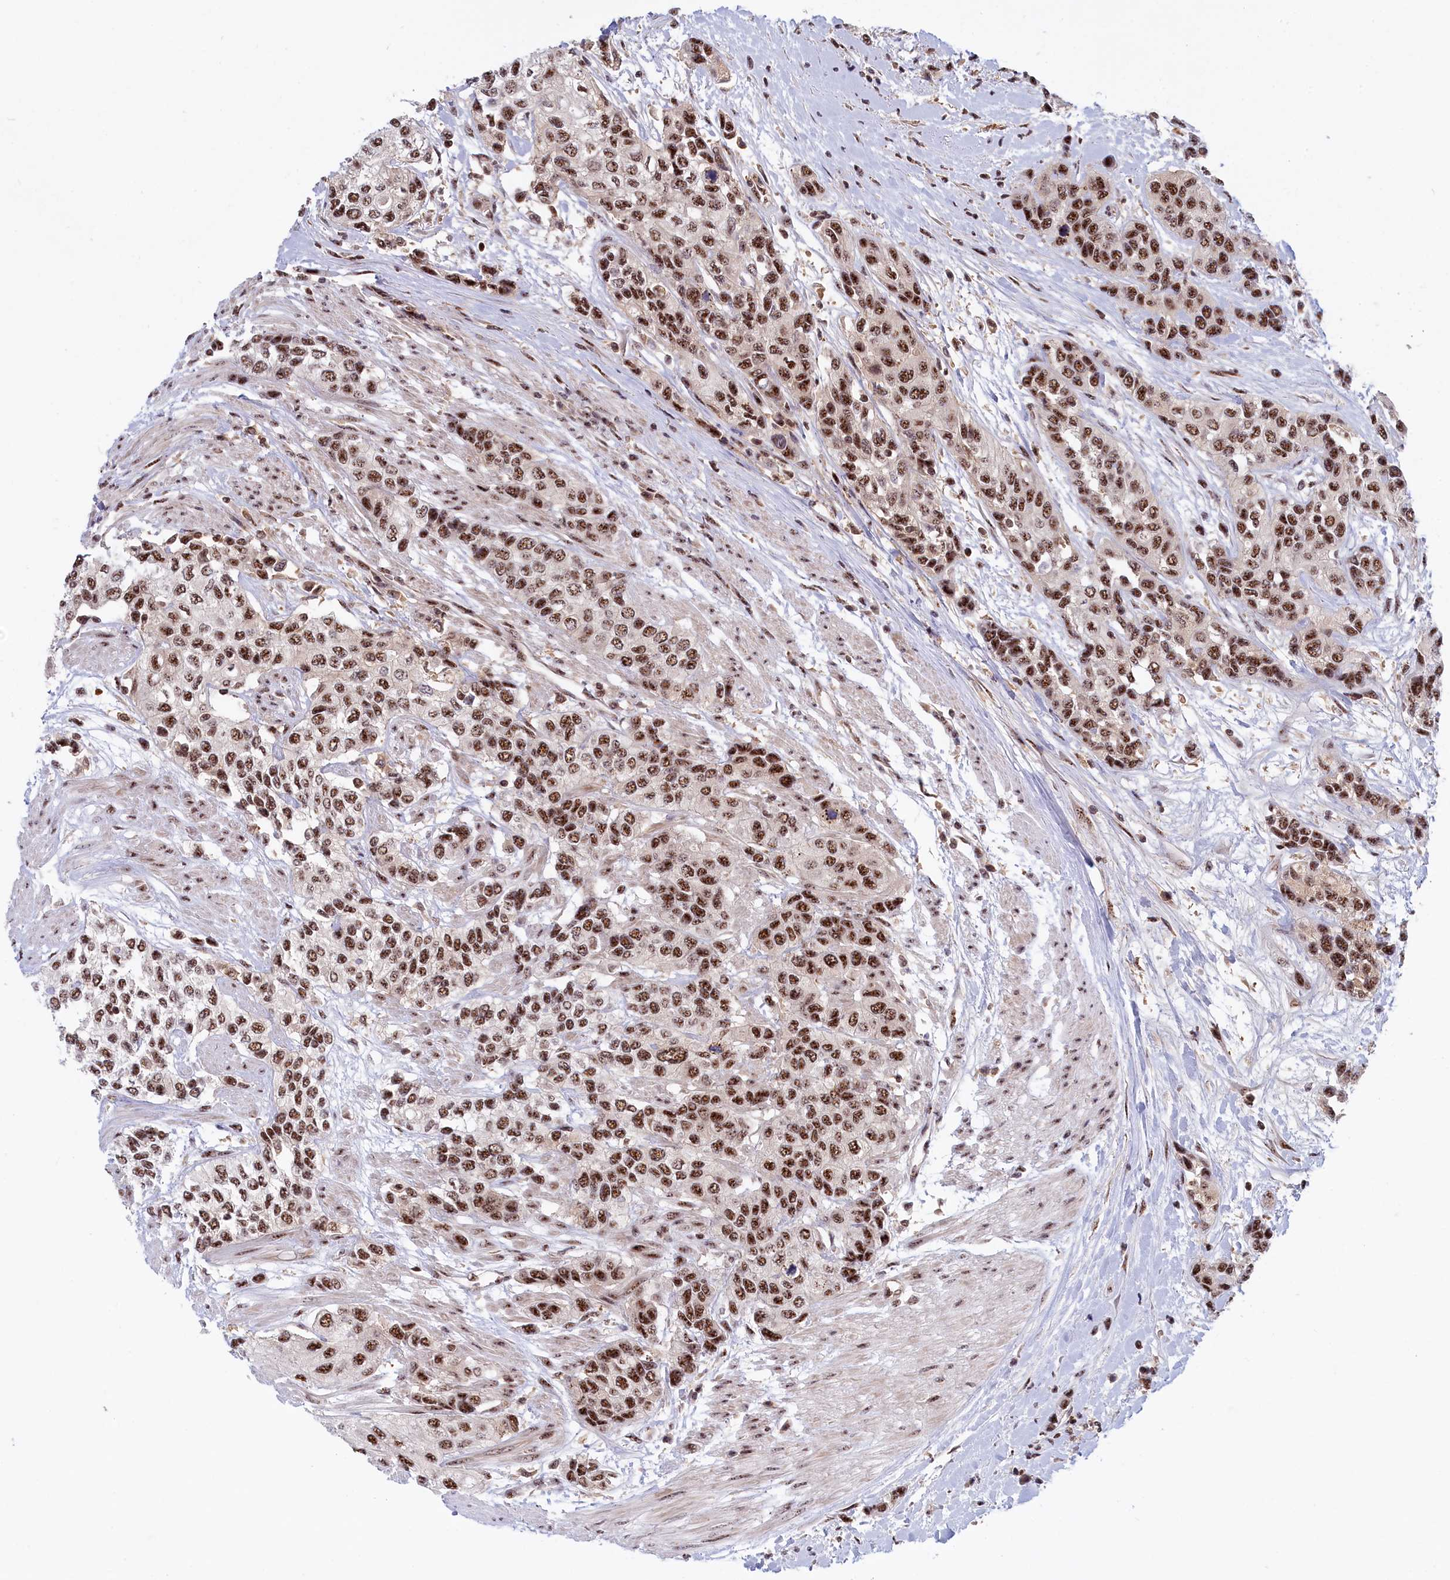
{"staining": {"intensity": "strong", "quantity": ">75%", "location": "nuclear"}, "tissue": "urothelial cancer", "cell_type": "Tumor cells", "image_type": "cancer", "snomed": [{"axis": "morphology", "description": "Normal tissue, NOS"}, {"axis": "morphology", "description": "Urothelial carcinoma, High grade"}, {"axis": "topography", "description": "Vascular tissue"}, {"axis": "topography", "description": "Urinary bladder"}], "caption": "Human urothelial cancer stained for a protein (brown) shows strong nuclear positive positivity in about >75% of tumor cells.", "gene": "TAB1", "patient": {"sex": "female", "age": 56}}